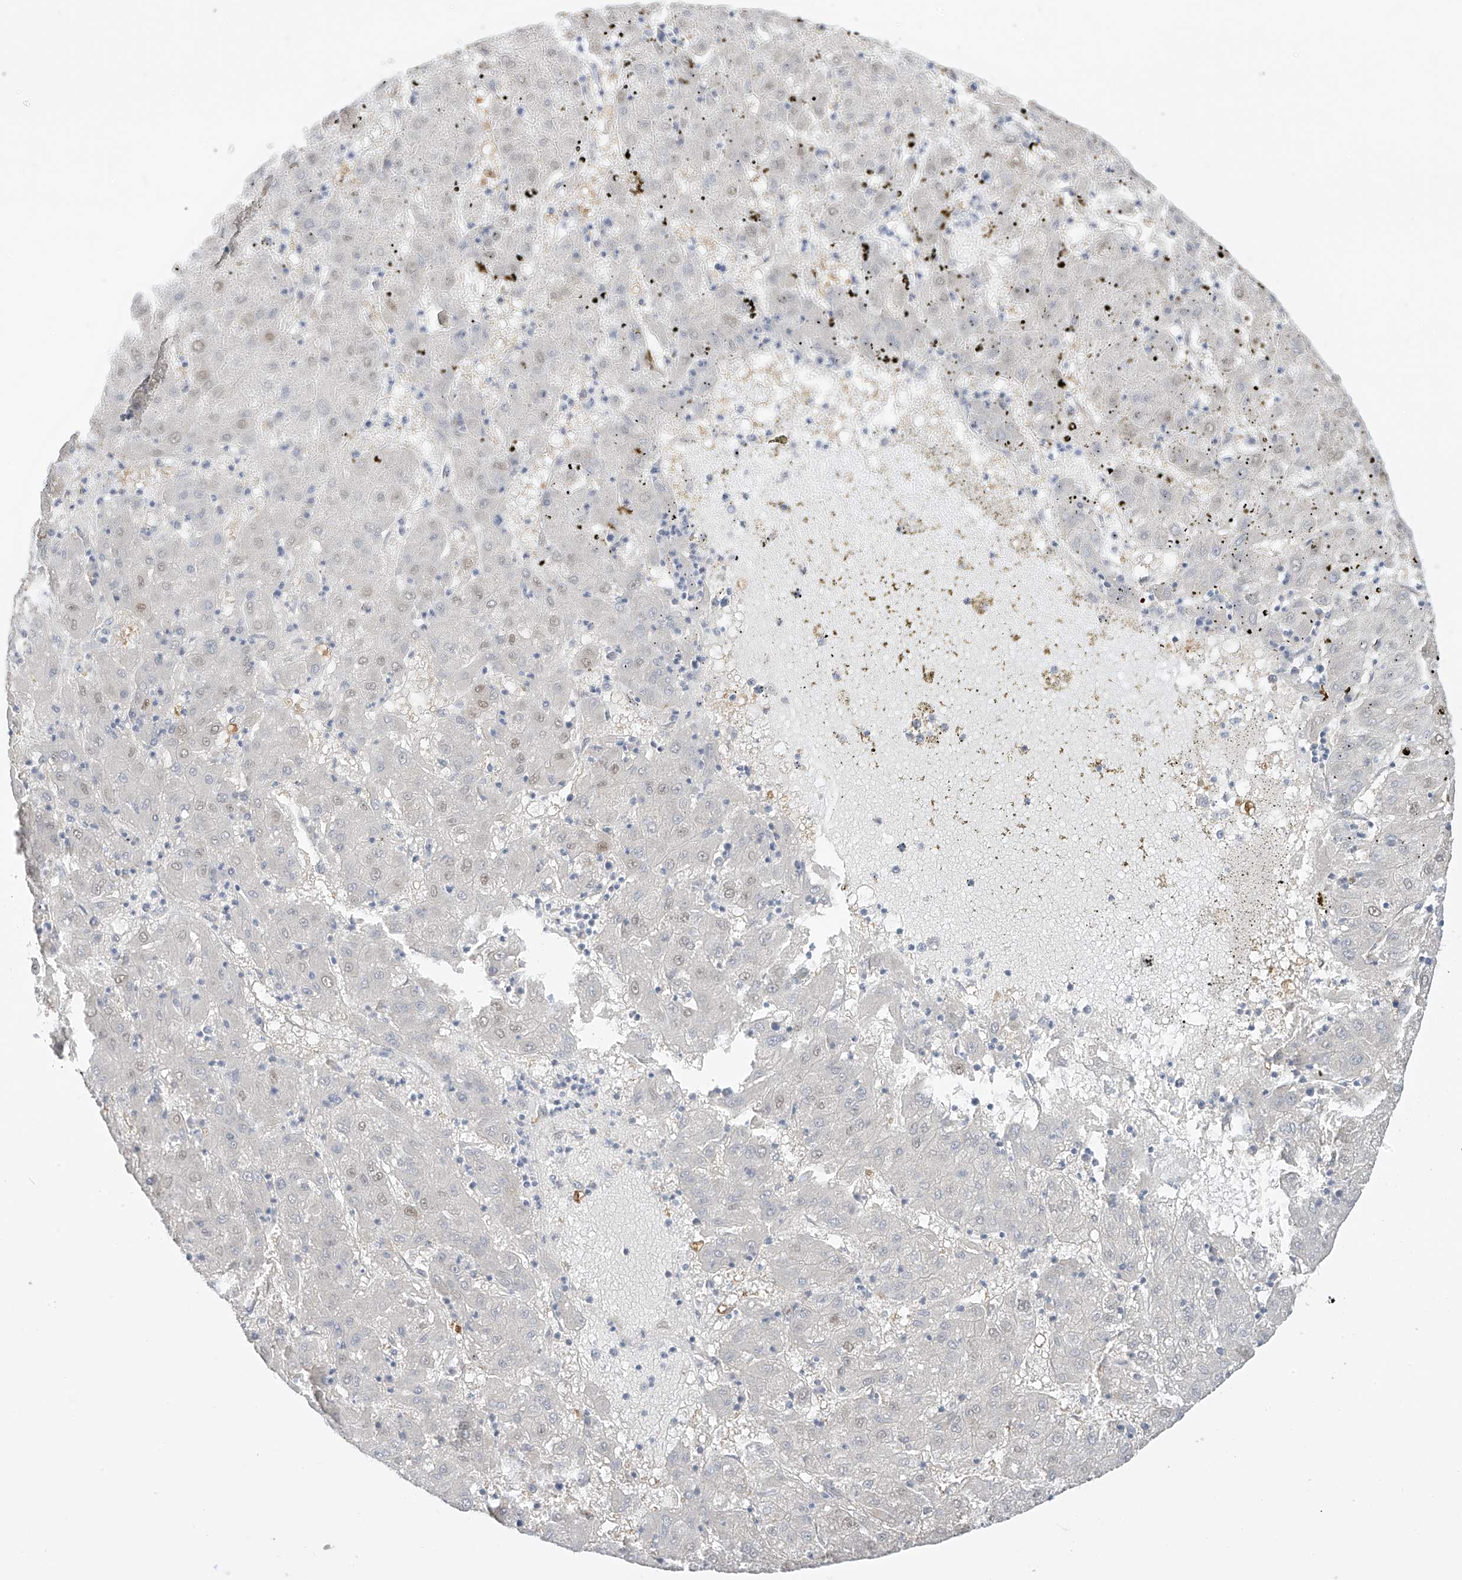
{"staining": {"intensity": "weak", "quantity": "<25%", "location": "nuclear"}, "tissue": "liver cancer", "cell_type": "Tumor cells", "image_type": "cancer", "snomed": [{"axis": "morphology", "description": "Carcinoma, Hepatocellular, NOS"}, {"axis": "topography", "description": "Liver"}], "caption": "High magnification brightfield microscopy of hepatocellular carcinoma (liver) stained with DAB (brown) and counterstained with hematoxylin (blue): tumor cells show no significant expression.", "gene": "DCDC2", "patient": {"sex": "male", "age": 72}}